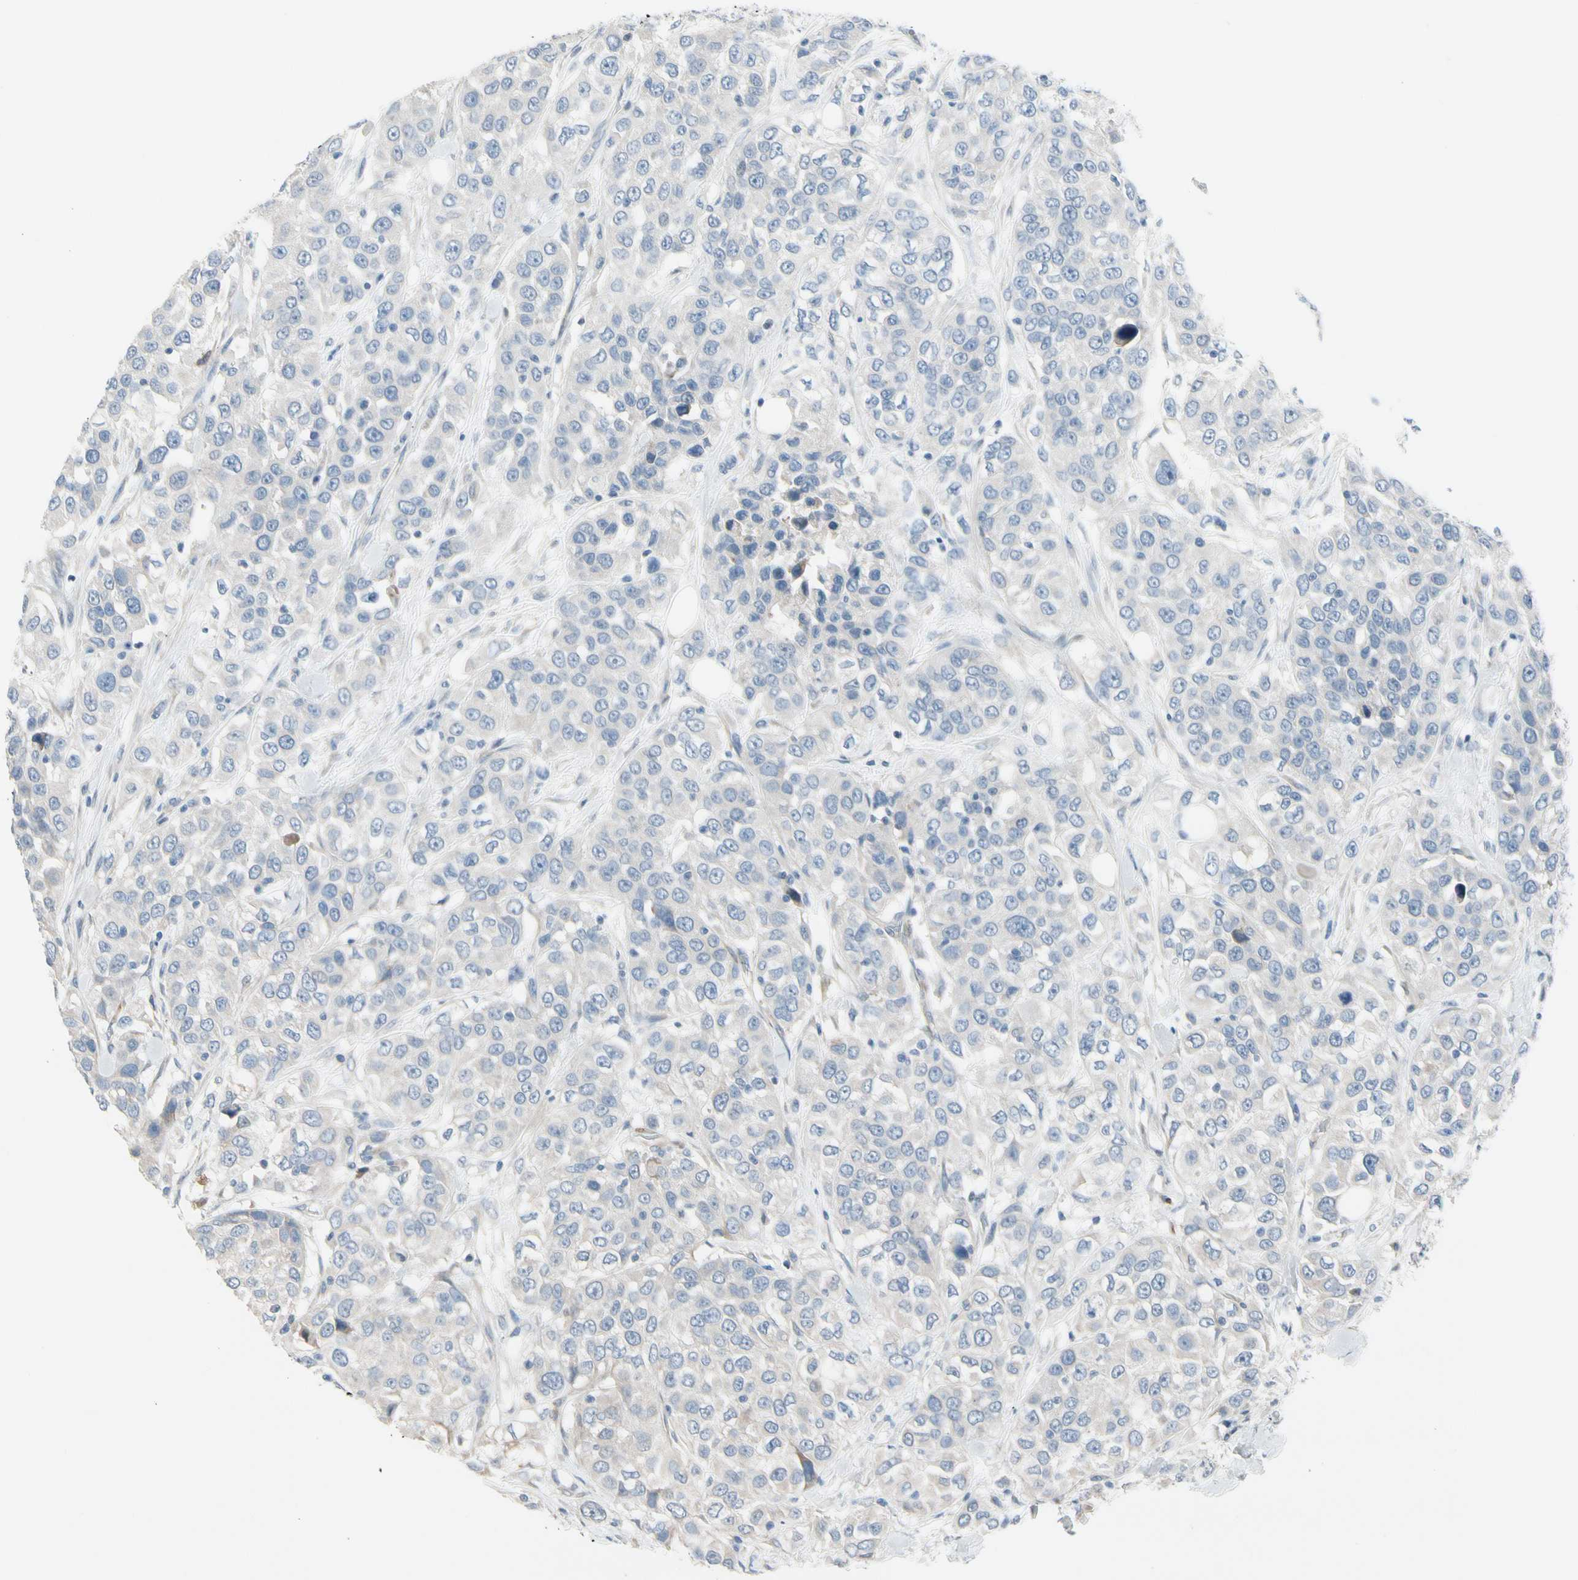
{"staining": {"intensity": "negative", "quantity": "none", "location": "none"}, "tissue": "urothelial cancer", "cell_type": "Tumor cells", "image_type": "cancer", "snomed": [{"axis": "morphology", "description": "Urothelial carcinoma, High grade"}, {"axis": "topography", "description": "Urinary bladder"}], "caption": "DAB (3,3'-diaminobenzidine) immunohistochemical staining of urothelial cancer reveals no significant staining in tumor cells.", "gene": "MAP2", "patient": {"sex": "female", "age": 80}}